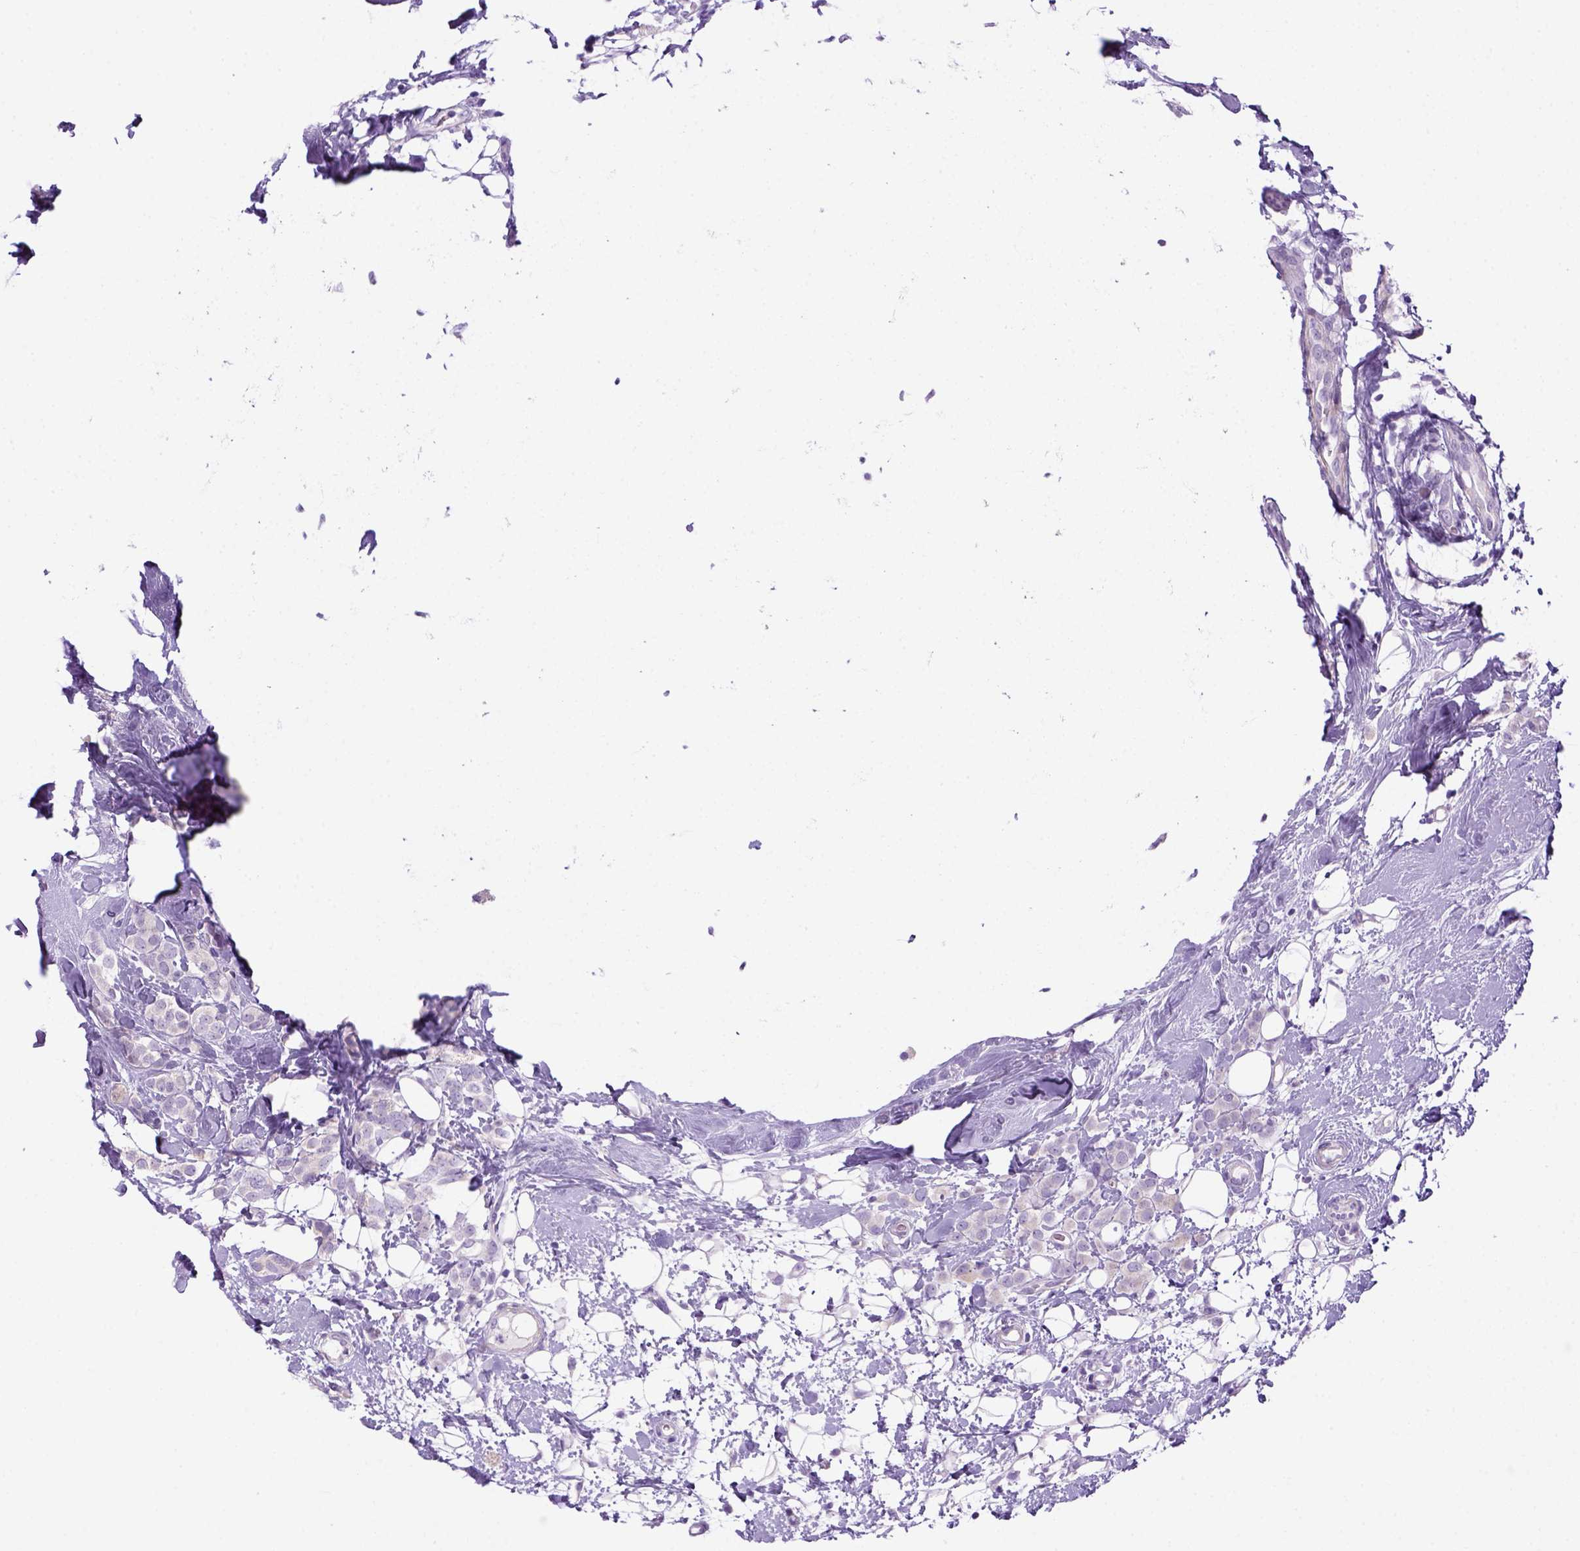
{"staining": {"intensity": "moderate", "quantity": "<25%", "location": "cytoplasmic/membranous"}, "tissue": "breast cancer", "cell_type": "Tumor cells", "image_type": "cancer", "snomed": [{"axis": "morphology", "description": "Lobular carcinoma"}, {"axis": "topography", "description": "Breast"}], "caption": "The micrograph exhibits staining of breast cancer (lobular carcinoma), revealing moderate cytoplasmic/membranous protein positivity (brown color) within tumor cells.", "gene": "DNAH11", "patient": {"sex": "female", "age": 49}}